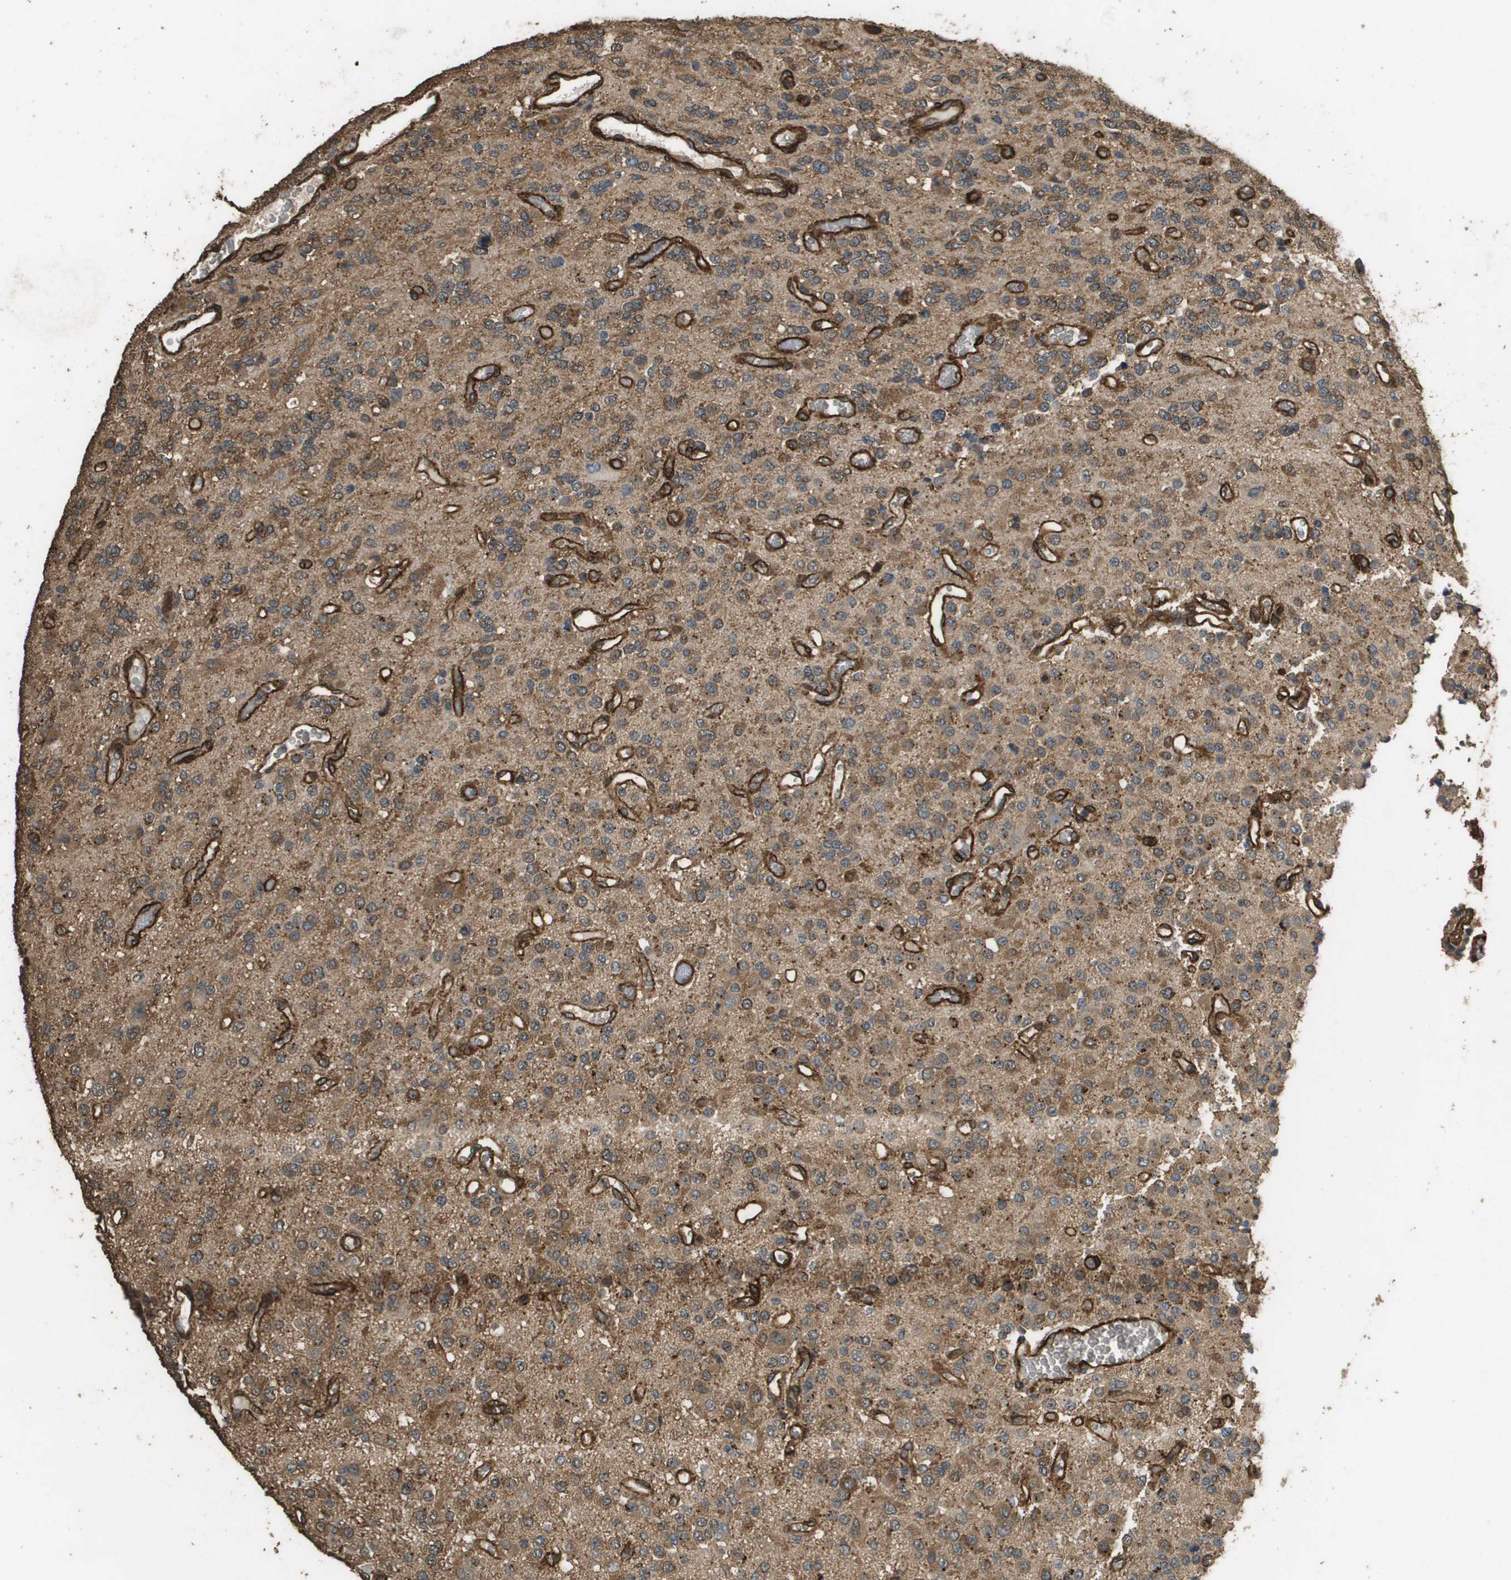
{"staining": {"intensity": "moderate", "quantity": ">75%", "location": "cytoplasmic/membranous"}, "tissue": "glioma", "cell_type": "Tumor cells", "image_type": "cancer", "snomed": [{"axis": "morphology", "description": "Glioma, malignant, Low grade"}, {"axis": "topography", "description": "Brain"}], "caption": "Immunohistochemistry histopathology image of glioma stained for a protein (brown), which demonstrates medium levels of moderate cytoplasmic/membranous positivity in about >75% of tumor cells.", "gene": "AAMP", "patient": {"sex": "male", "age": 38}}